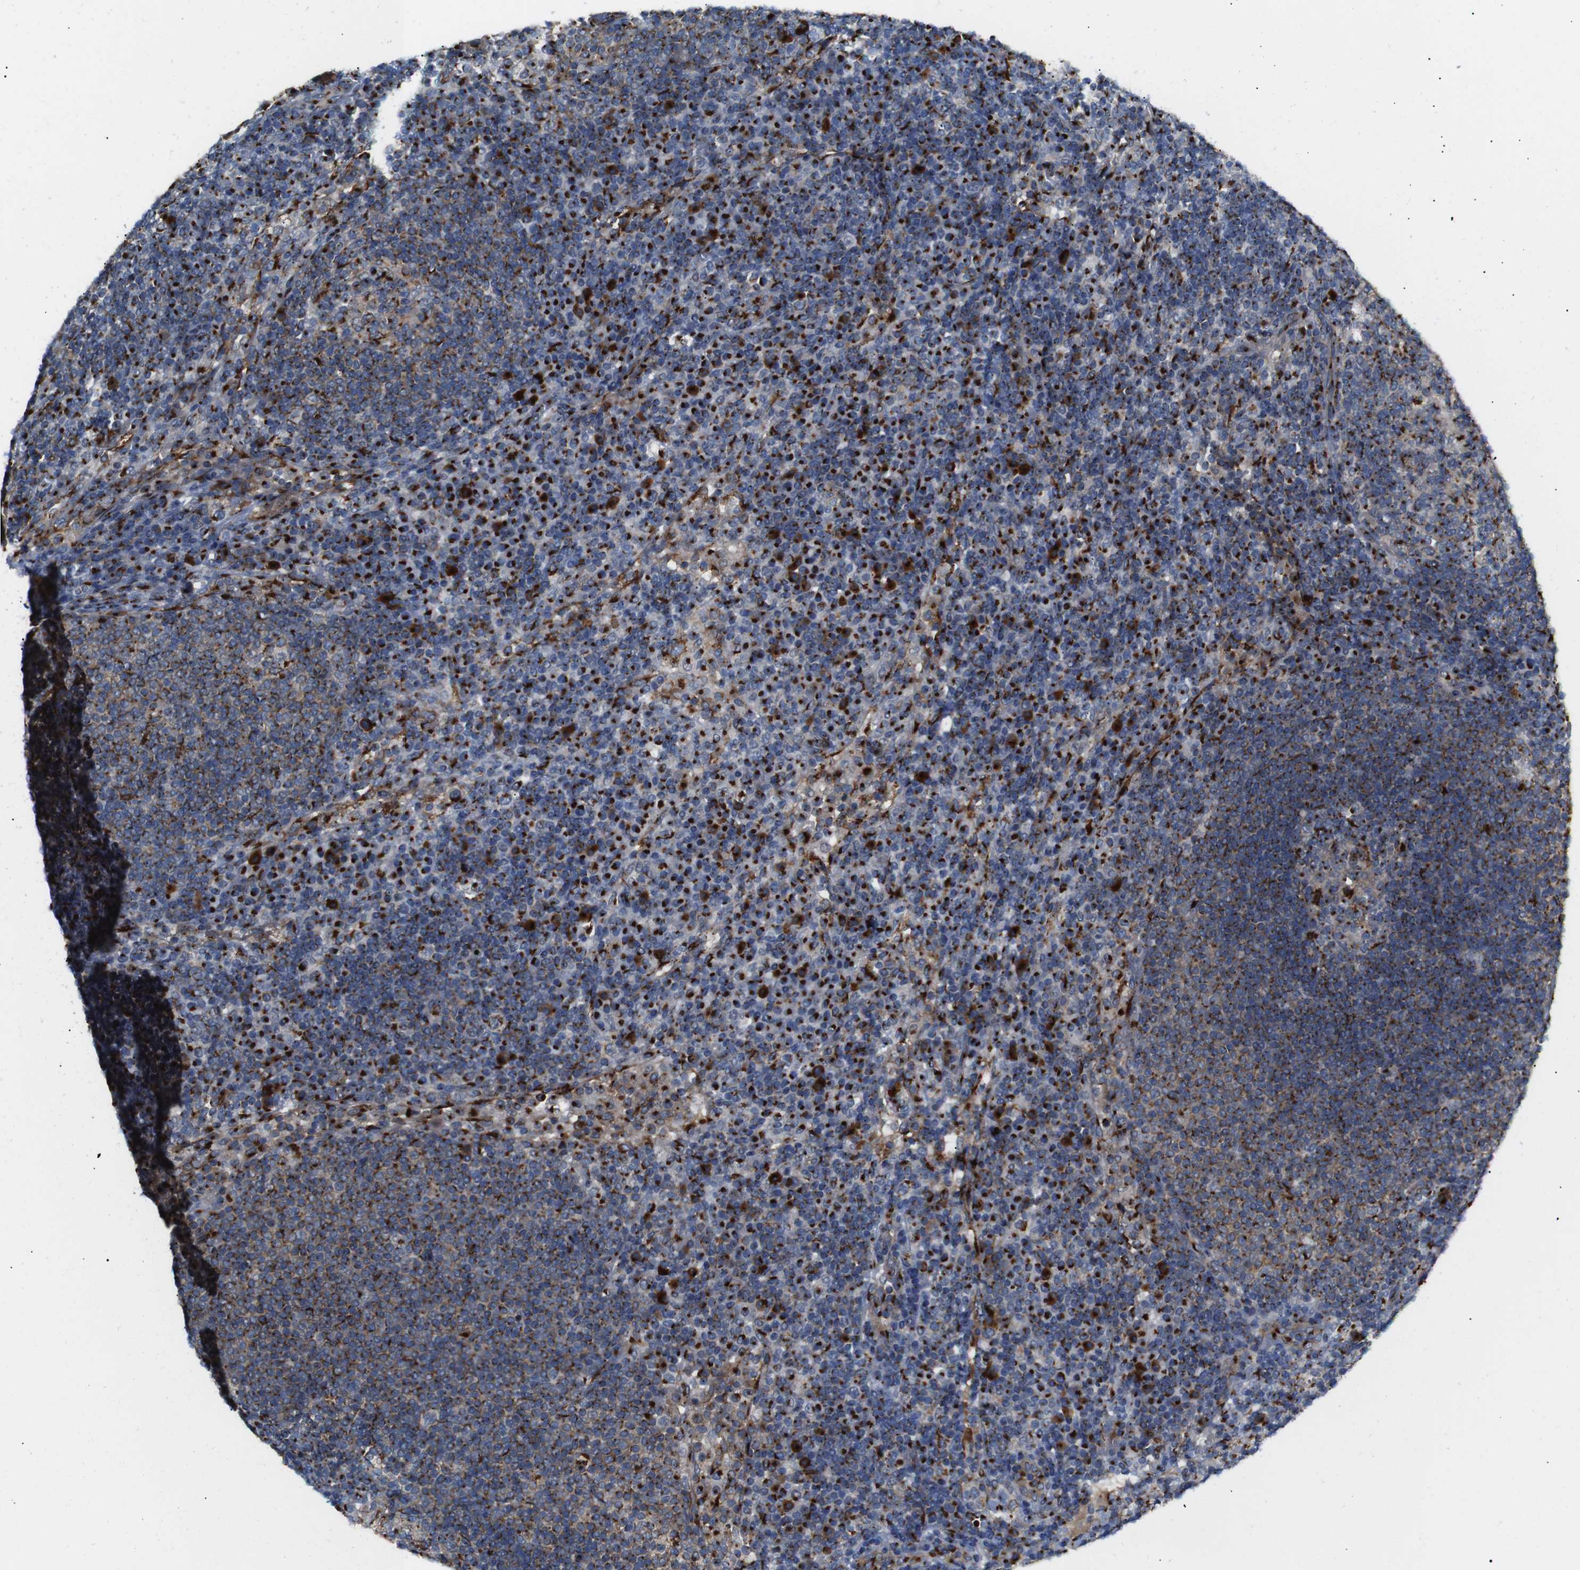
{"staining": {"intensity": "strong", "quantity": "25%-75%", "location": "cytoplasmic/membranous"}, "tissue": "lymph node", "cell_type": "Germinal center cells", "image_type": "normal", "snomed": [{"axis": "morphology", "description": "Normal tissue, NOS"}, {"axis": "topography", "description": "Lymph node"}], "caption": "Protein staining demonstrates strong cytoplasmic/membranous positivity in approximately 25%-75% of germinal center cells in benign lymph node.", "gene": "TGOLN2", "patient": {"sex": "female", "age": 53}}